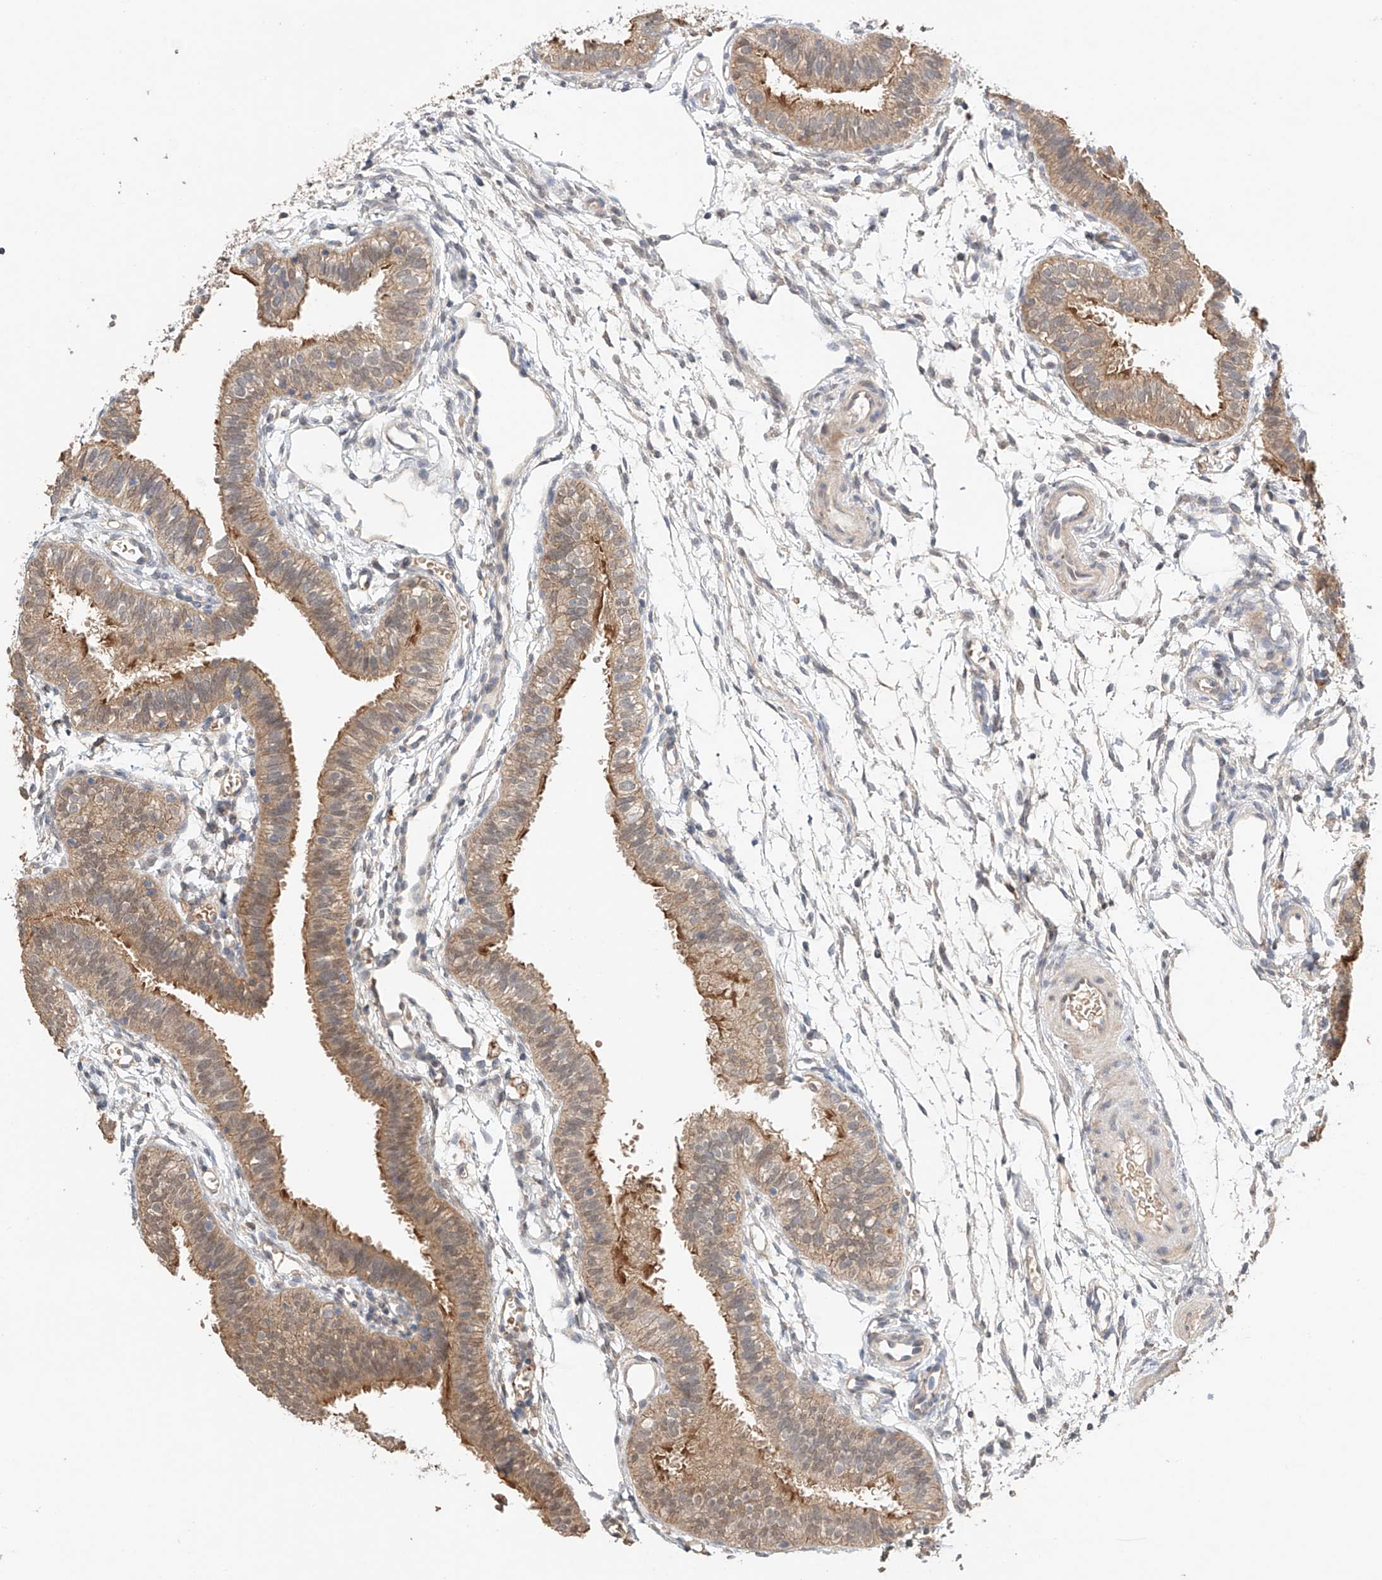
{"staining": {"intensity": "moderate", "quantity": ">75%", "location": "cytoplasmic/membranous"}, "tissue": "fallopian tube", "cell_type": "Glandular cells", "image_type": "normal", "snomed": [{"axis": "morphology", "description": "Normal tissue, NOS"}, {"axis": "topography", "description": "Fallopian tube"}], "caption": "Immunohistochemistry (IHC) staining of normal fallopian tube, which displays medium levels of moderate cytoplasmic/membranous staining in approximately >75% of glandular cells indicating moderate cytoplasmic/membranous protein positivity. The staining was performed using DAB (brown) for protein detection and nuclei were counterstained in hematoxylin (blue).", "gene": "ZFHX2", "patient": {"sex": "female", "age": 35}}